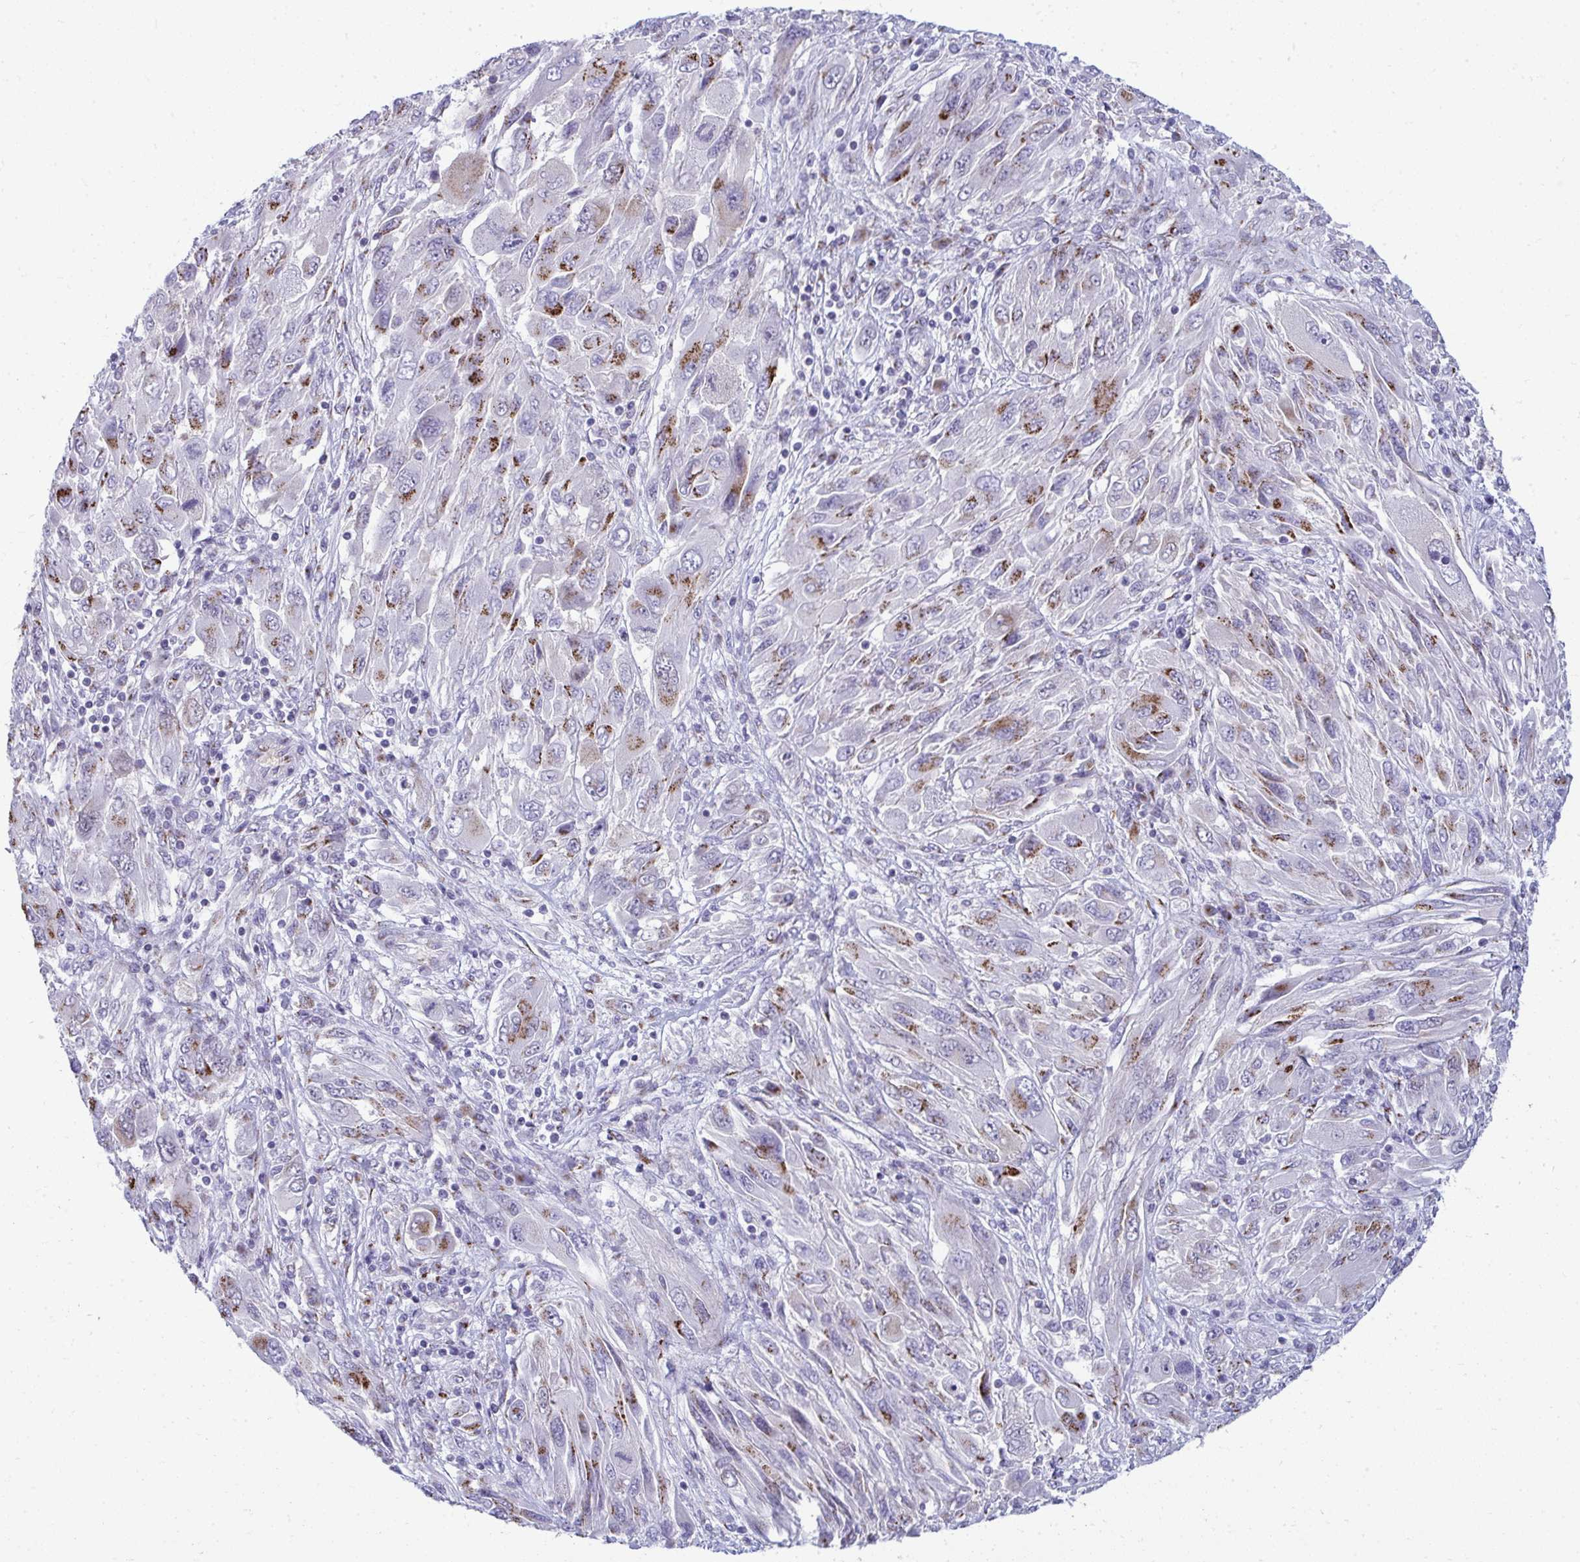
{"staining": {"intensity": "moderate", "quantity": "25%-75%", "location": "cytoplasmic/membranous"}, "tissue": "melanoma", "cell_type": "Tumor cells", "image_type": "cancer", "snomed": [{"axis": "morphology", "description": "Malignant melanoma, NOS"}, {"axis": "topography", "description": "Skin"}], "caption": "The image displays immunohistochemical staining of melanoma. There is moderate cytoplasmic/membranous expression is present in approximately 25%-75% of tumor cells.", "gene": "DTX4", "patient": {"sex": "female", "age": 91}}